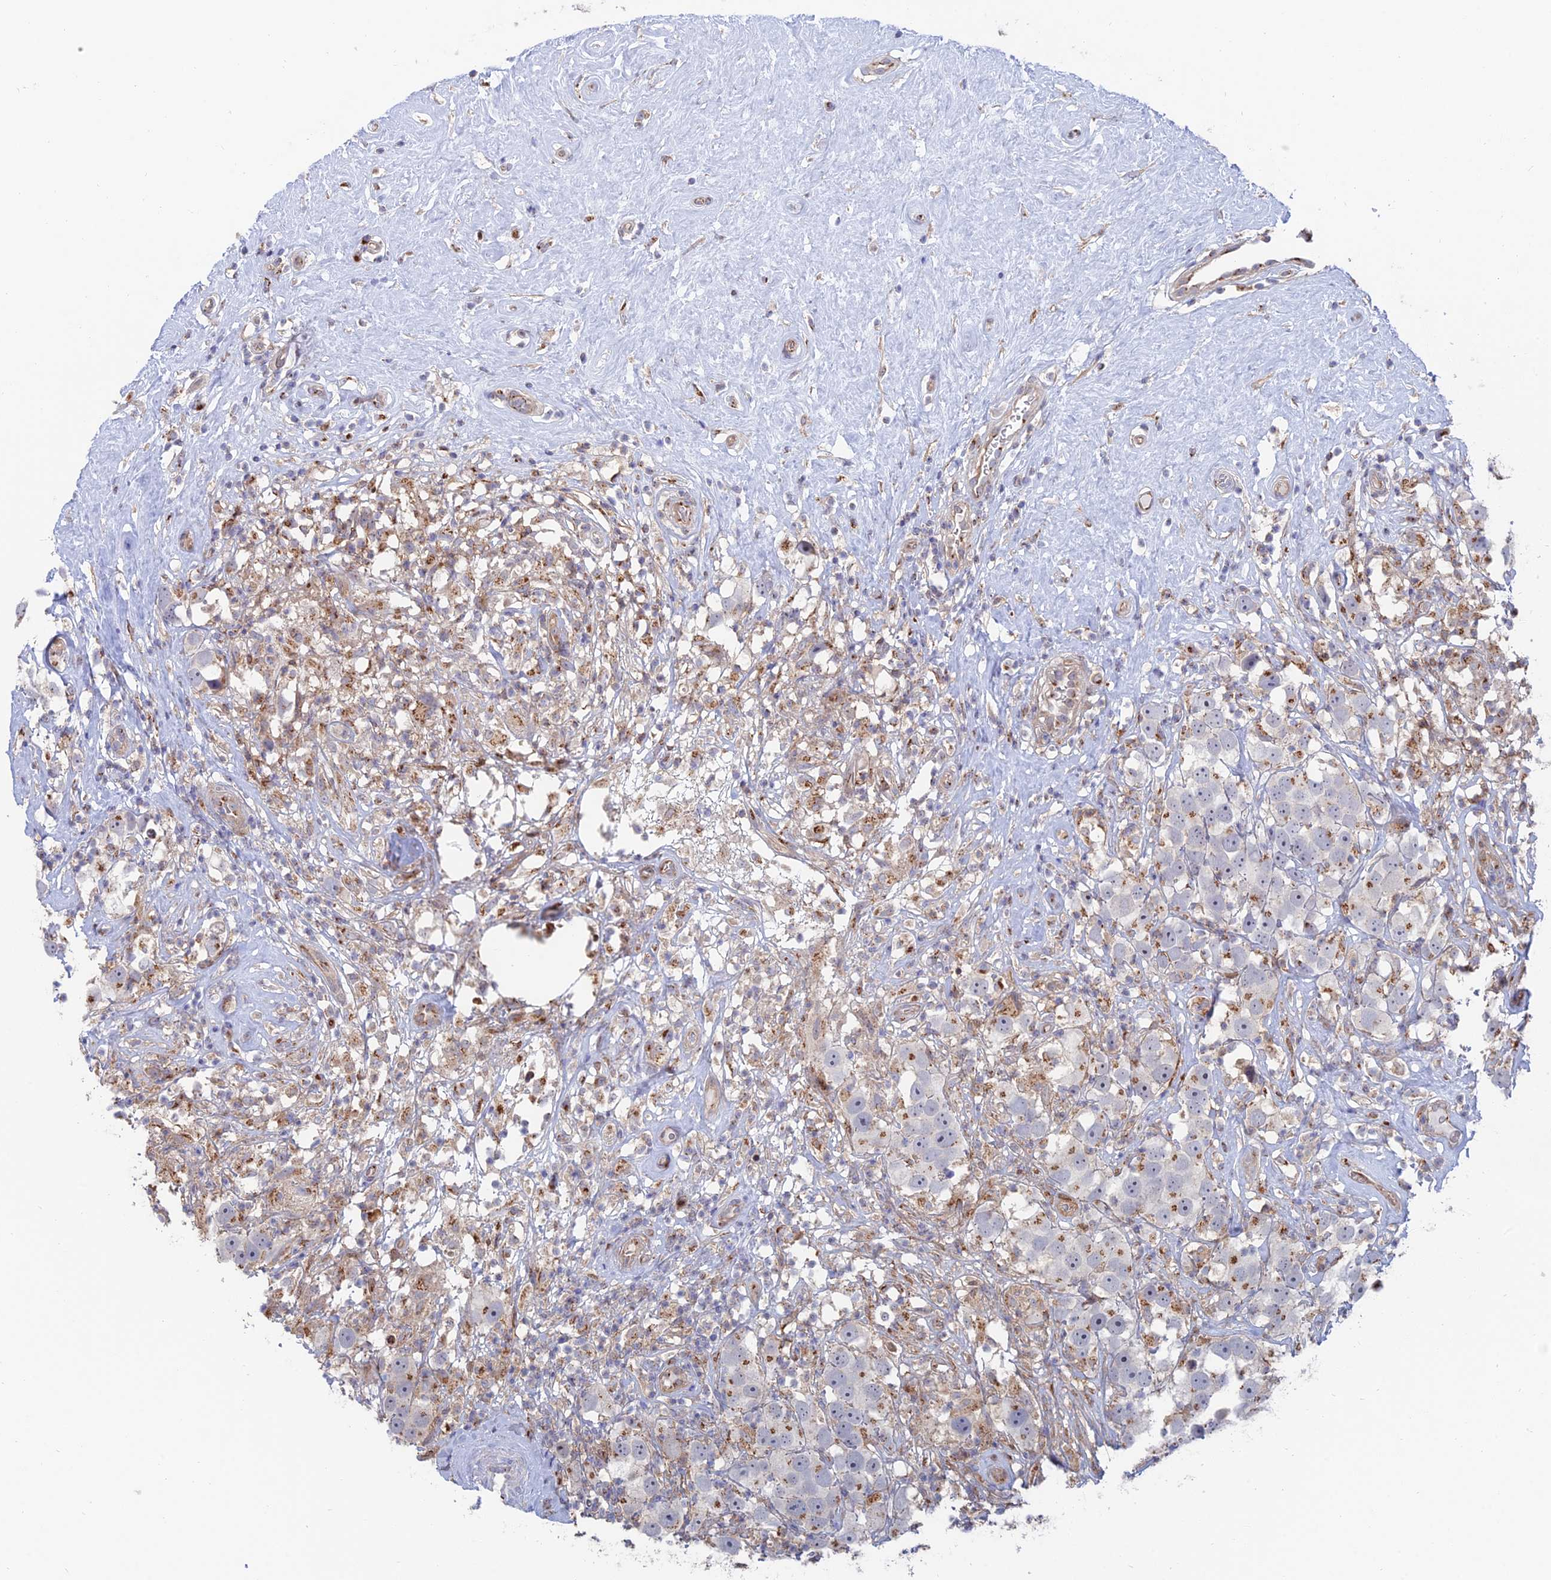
{"staining": {"intensity": "moderate", "quantity": "<25%", "location": "cytoplasmic/membranous"}, "tissue": "testis cancer", "cell_type": "Tumor cells", "image_type": "cancer", "snomed": [{"axis": "morphology", "description": "Seminoma, NOS"}, {"axis": "topography", "description": "Testis"}], "caption": "IHC micrograph of neoplastic tissue: testis seminoma stained using immunohistochemistry exhibits low levels of moderate protein expression localized specifically in the cytoplasmic/membranous of tumor cells, appearing as a cytoplasmic/membranous brown color.", "gene": "HS2ST1", "patient": {"sex": "male", "age": 49}}